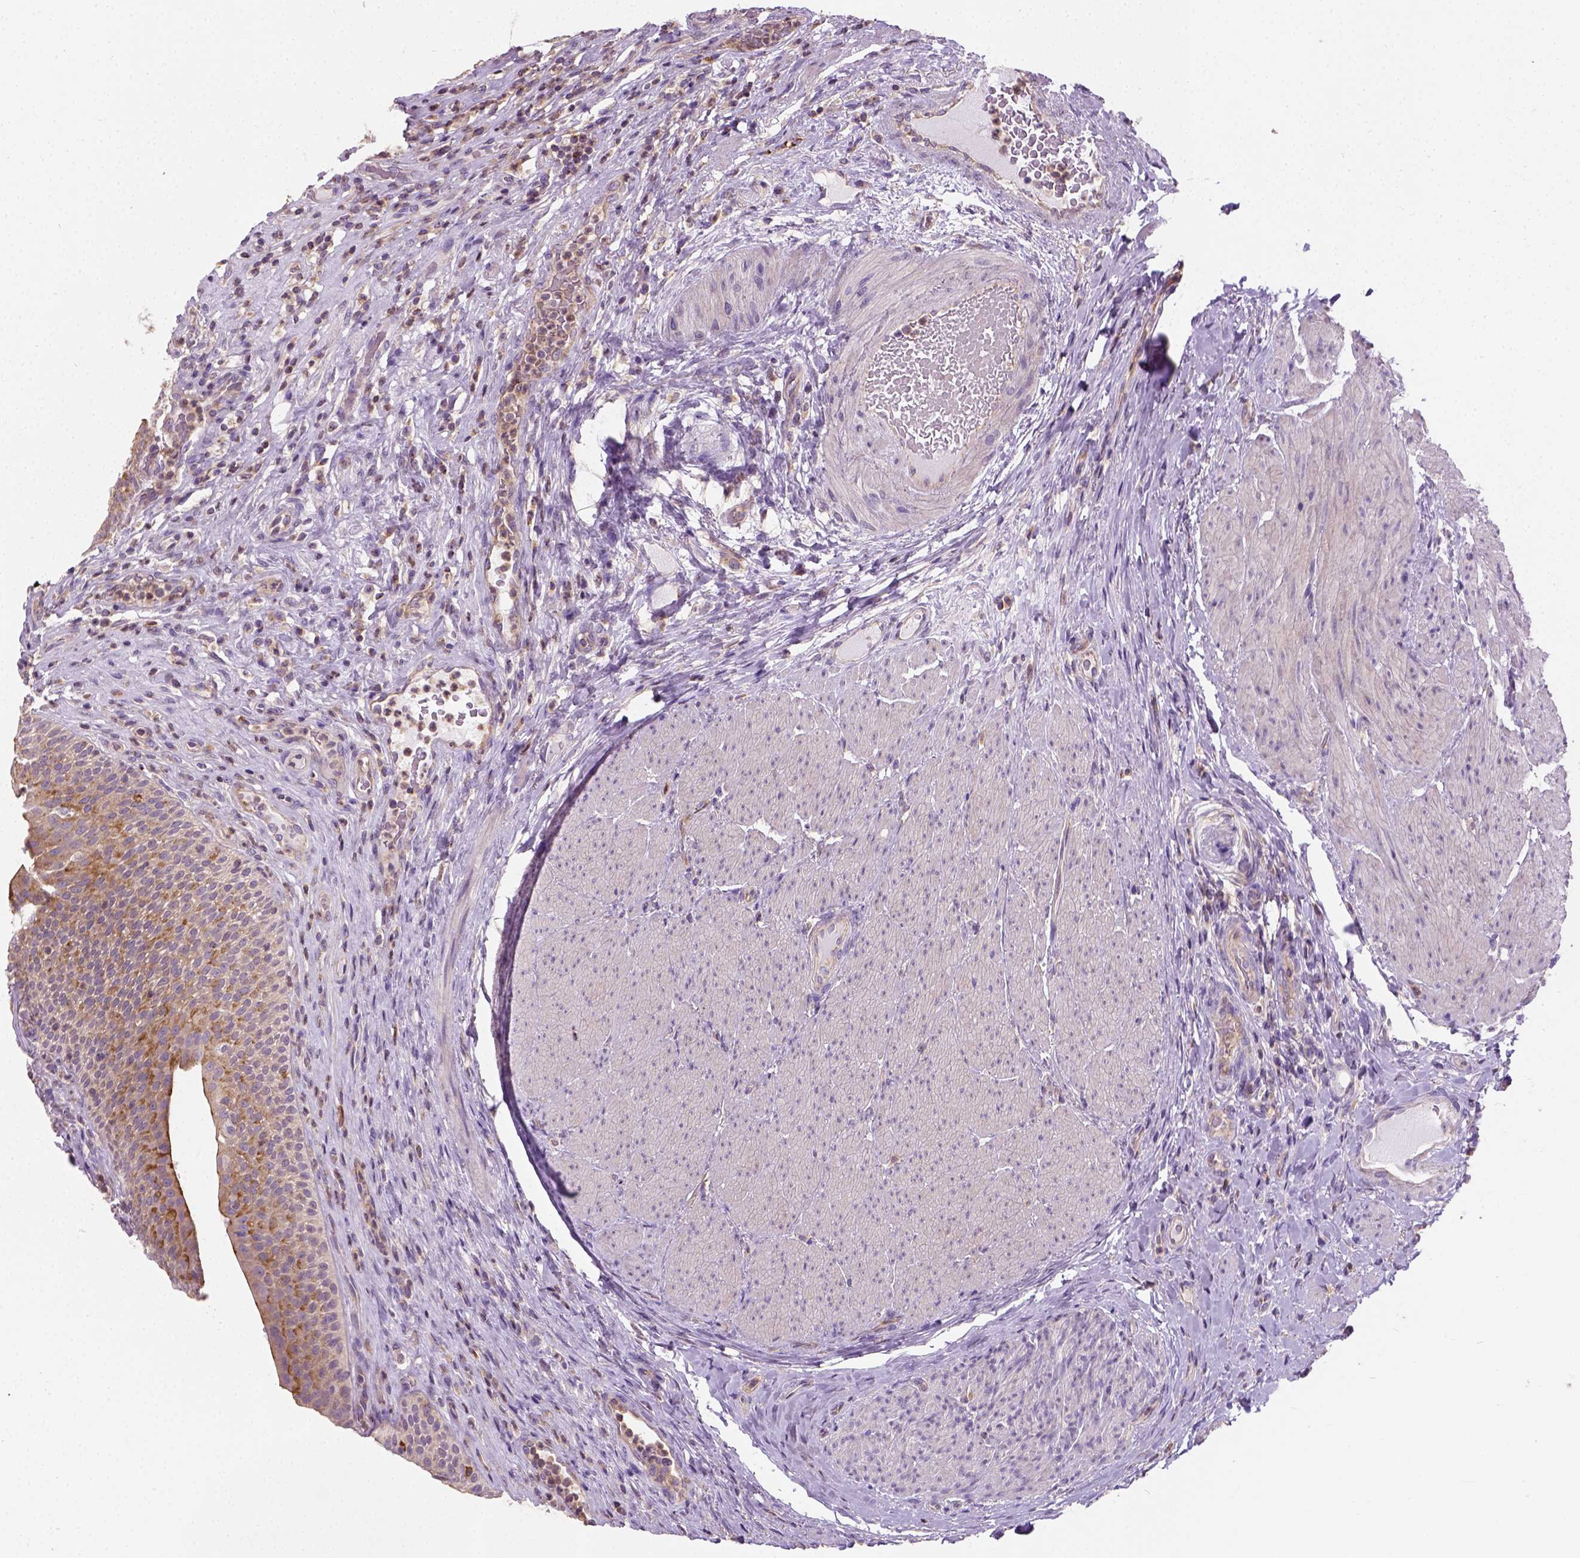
{"staining": {"intensity": "moderate", "quantity": "25%-75%", "location": "cytoplasmic/membranous"}, "tissue": "urinary bladder", "cell_type": "Urothelial cells", "image_type": "normal", "snomed": [{"axis": "morphology", "description": "Normal tissue, NOS"}, {"axis": "topography", "description": "Urinary bladder"}, {"axis": "topography", "description": "Peripheral nerve tissue"}], "caption": "Brown immunohistochemical staining in unremarkable human urinary bladder shows moderate cytoplasmic/membranous staining in about 25%-75% of urothelial cells.", "gene": "CRACR2A", "patient": {"sex": "male", "age": 66}}